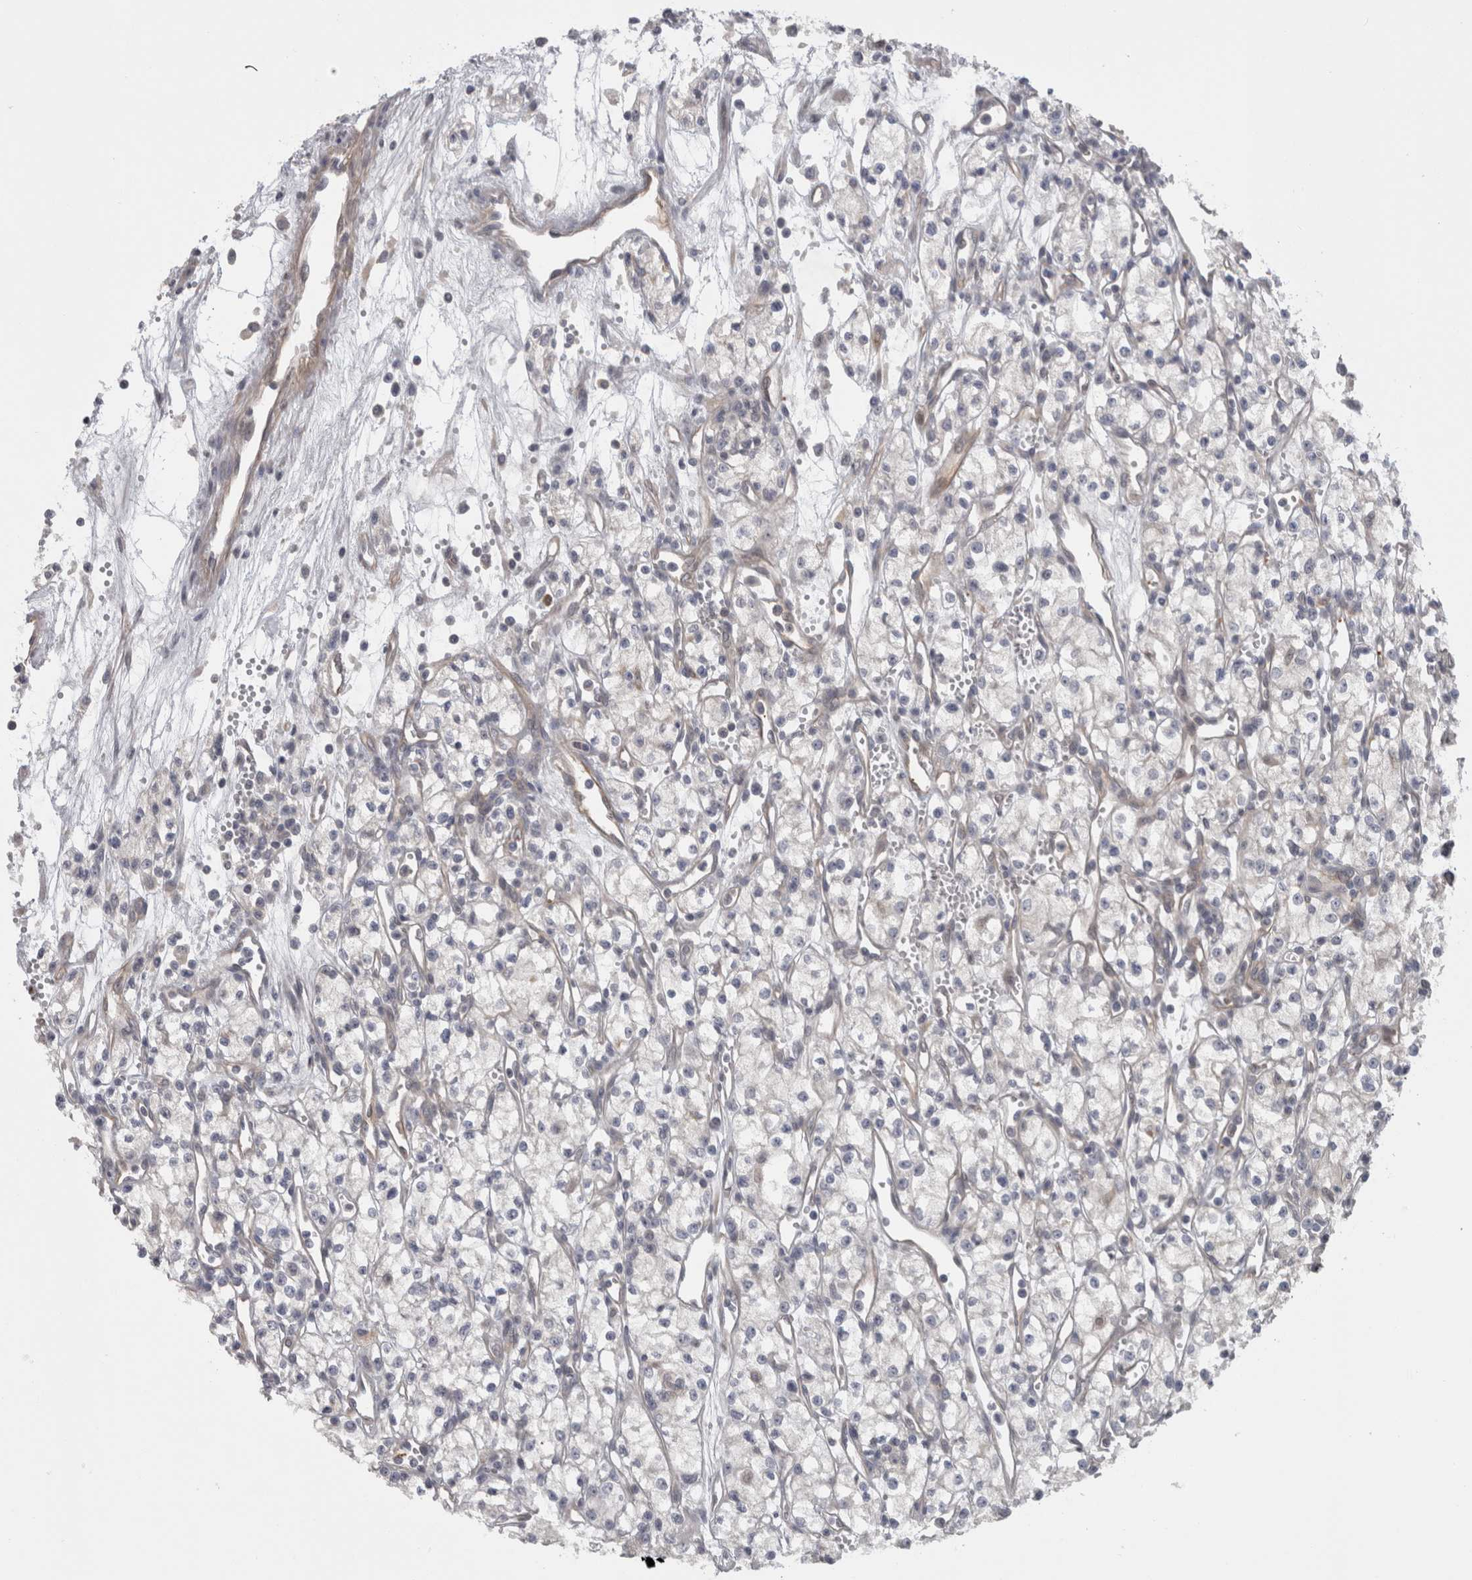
{"staining": {"intensity": "negative", "quantity": "none", "location": "none"}, "tissue": "renal cancer", "cell_type": "Tumor cells", "image_type": "cancer", "snomed": [{"axis": "morphology", "description": "Adenocarcinoma, NOS"}, {"axis": "topography", "description": "Kidney"}], "caption": "The micrograph shows no significant staining in tumor cells of adenocarcinoma (renal). The staining was performed using DAB to visualize the protein expression in brown, while the nuclei were stained in blue with hematoxylin (Magnification: 20x).", "gene": "RMDN1", "patient": {"sex": "male", "age": 59}}